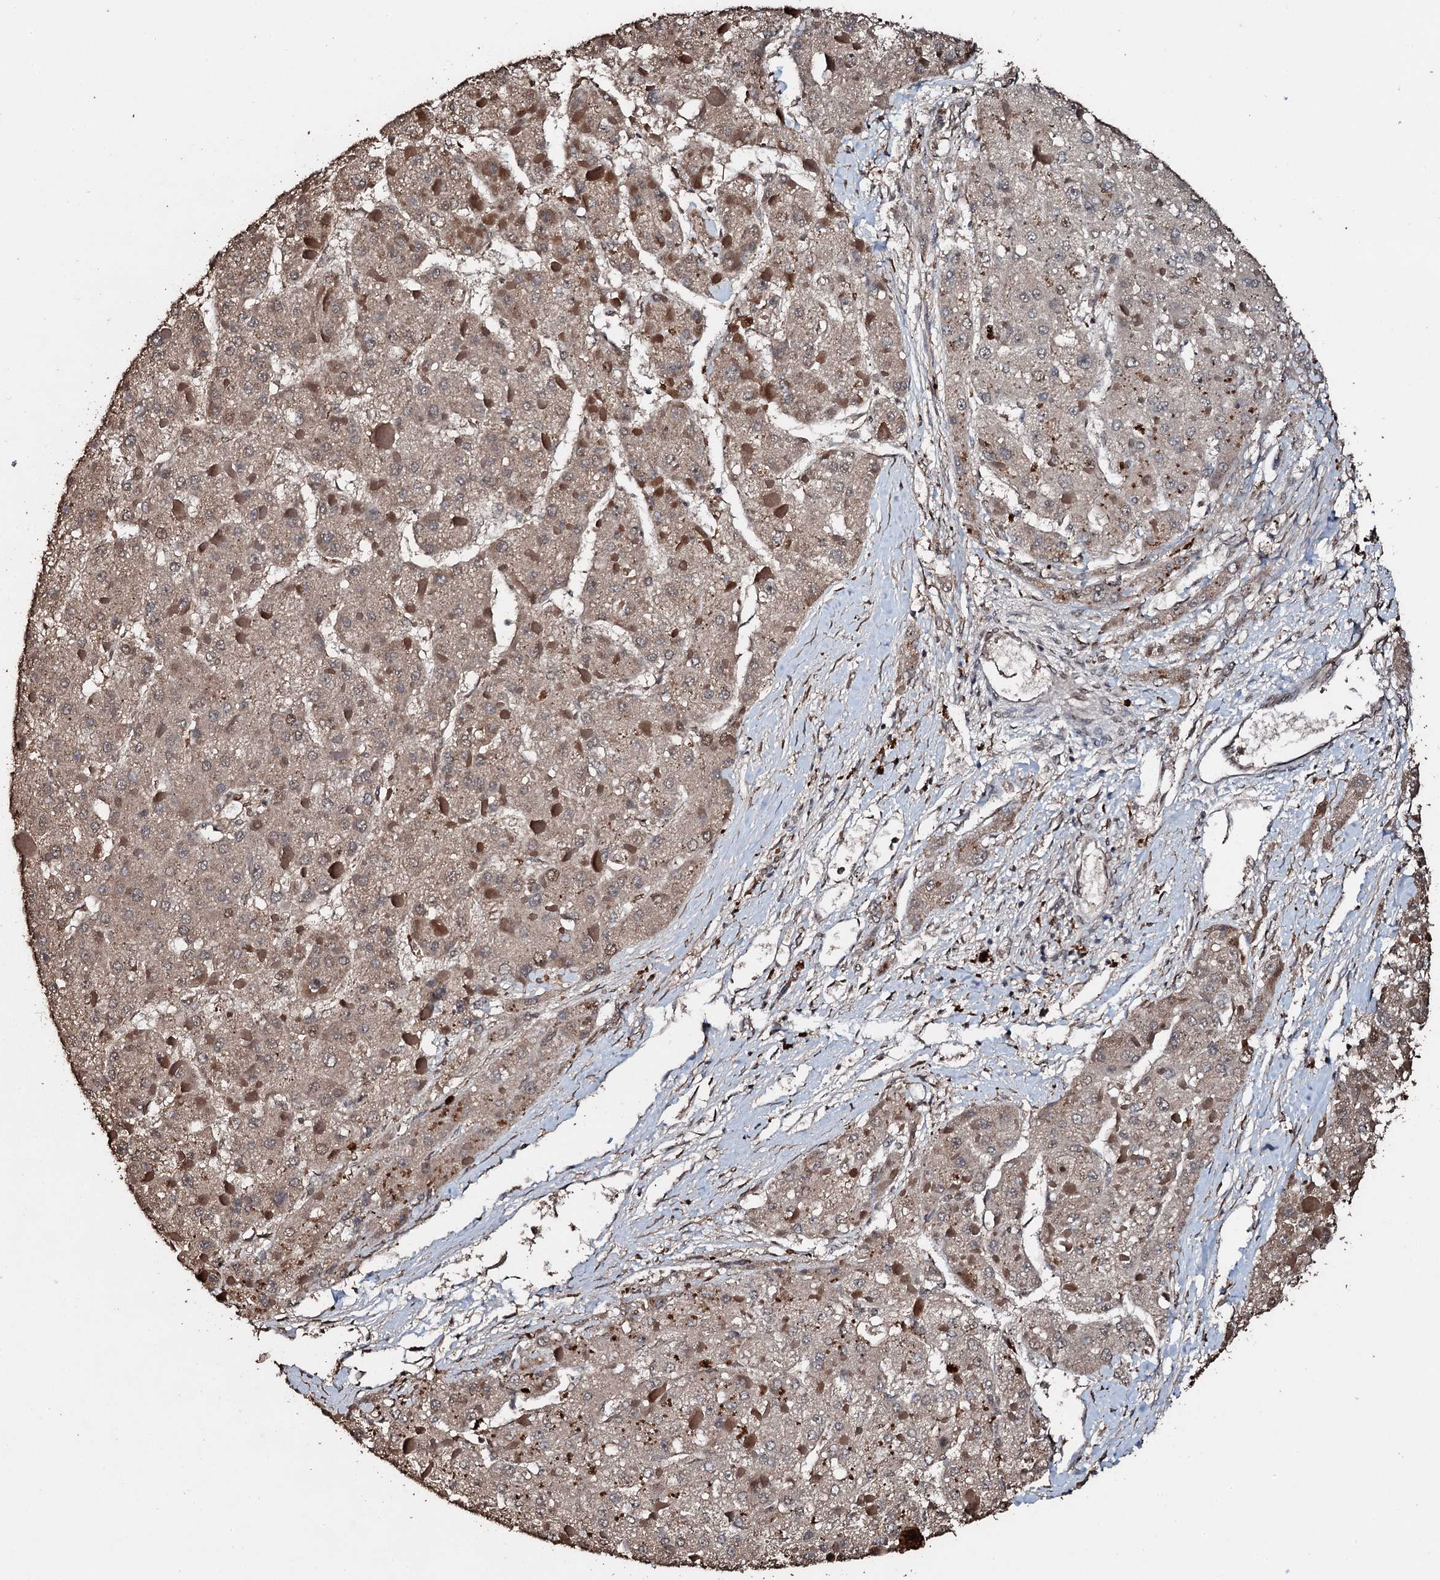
{"staining": {"intensity": "weak", "quantity": ">75%", "location": "cytoplasmic/membranous"}, "tissue": "liver cancer", "cell_type": "Tumor cells", "image_type": "cancer", "snomed": [{"axis": "morphology", "description": "Carcinoma, Hepatocellular, NOS"}, {"axis": "topography", "description": "Liver"}], "caption": "The image exhibits immunohistochemical staining of liver hepatocellular carcinoma. There is weak cytoplasmic/membranous expression is appreciated in approximately >75% of tumor cells. (DAB (3,3'-diaminobenzidine) IHC, brown staining for protein, blue staining for nuclei).", "gene": "ADAMTS10", "patient": {"sex": "female", "age": 73}}